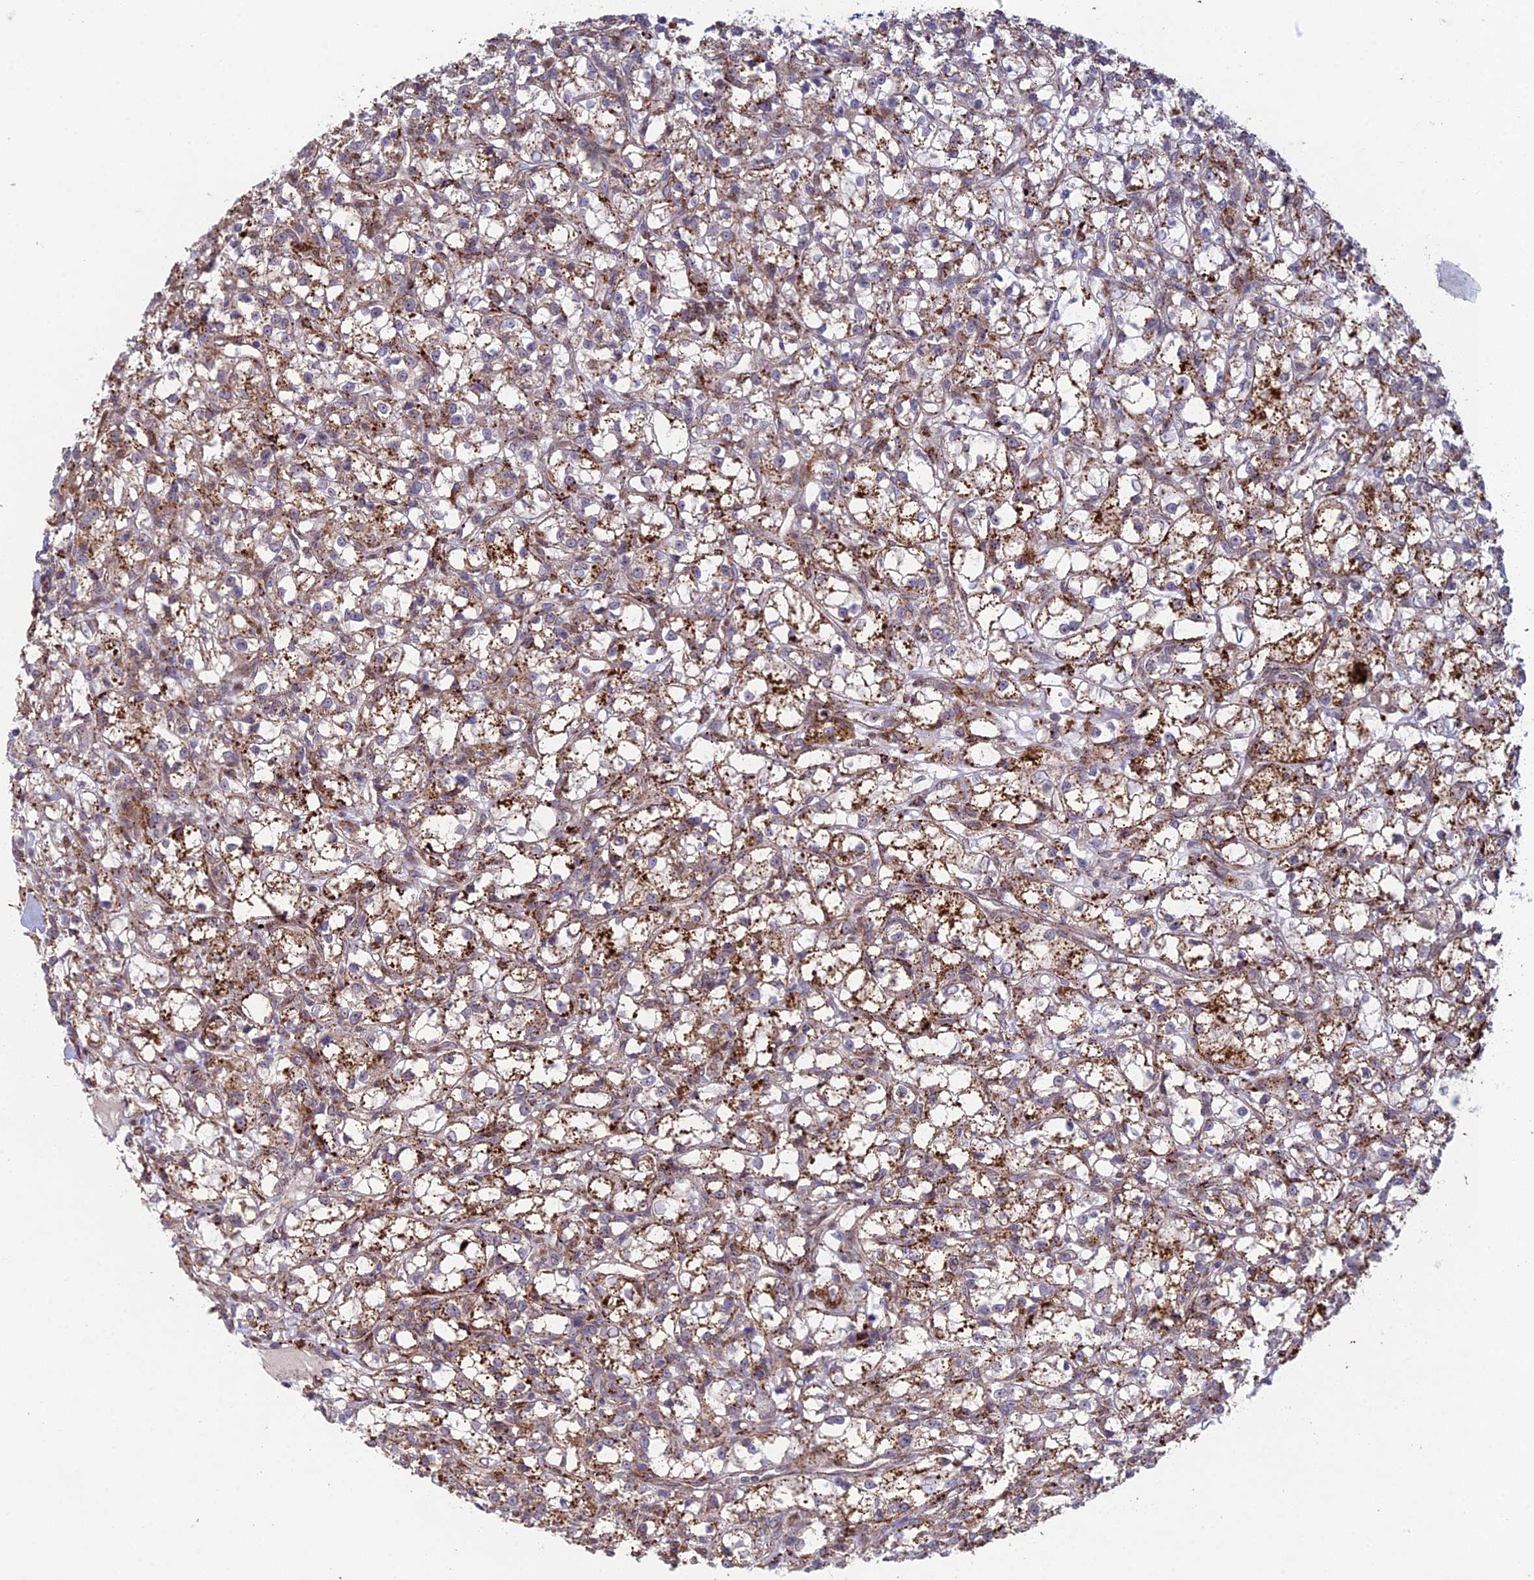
{"staining": {"intensity": "moderate", "quantity": "25%-75%", "location": "cytoplasmic/membranous"}, "tissue": "renal cancer", "cell_type": "Tumor cells", "image_type": "cancer", "snomed": [{"axis": "morphology", "description": "Adenocarcinoma, NOS"}, {"axis": "topography", "description": "Kidney"}], "caption": "Protein expression analysis of human adenocarcinoma (renal) reveals moderate cytoplasmic/membranous positivity in about 25%-75% of tumor cells.", "gene": "FOXS1", "patient": {"sex": "female", "age": 59}}